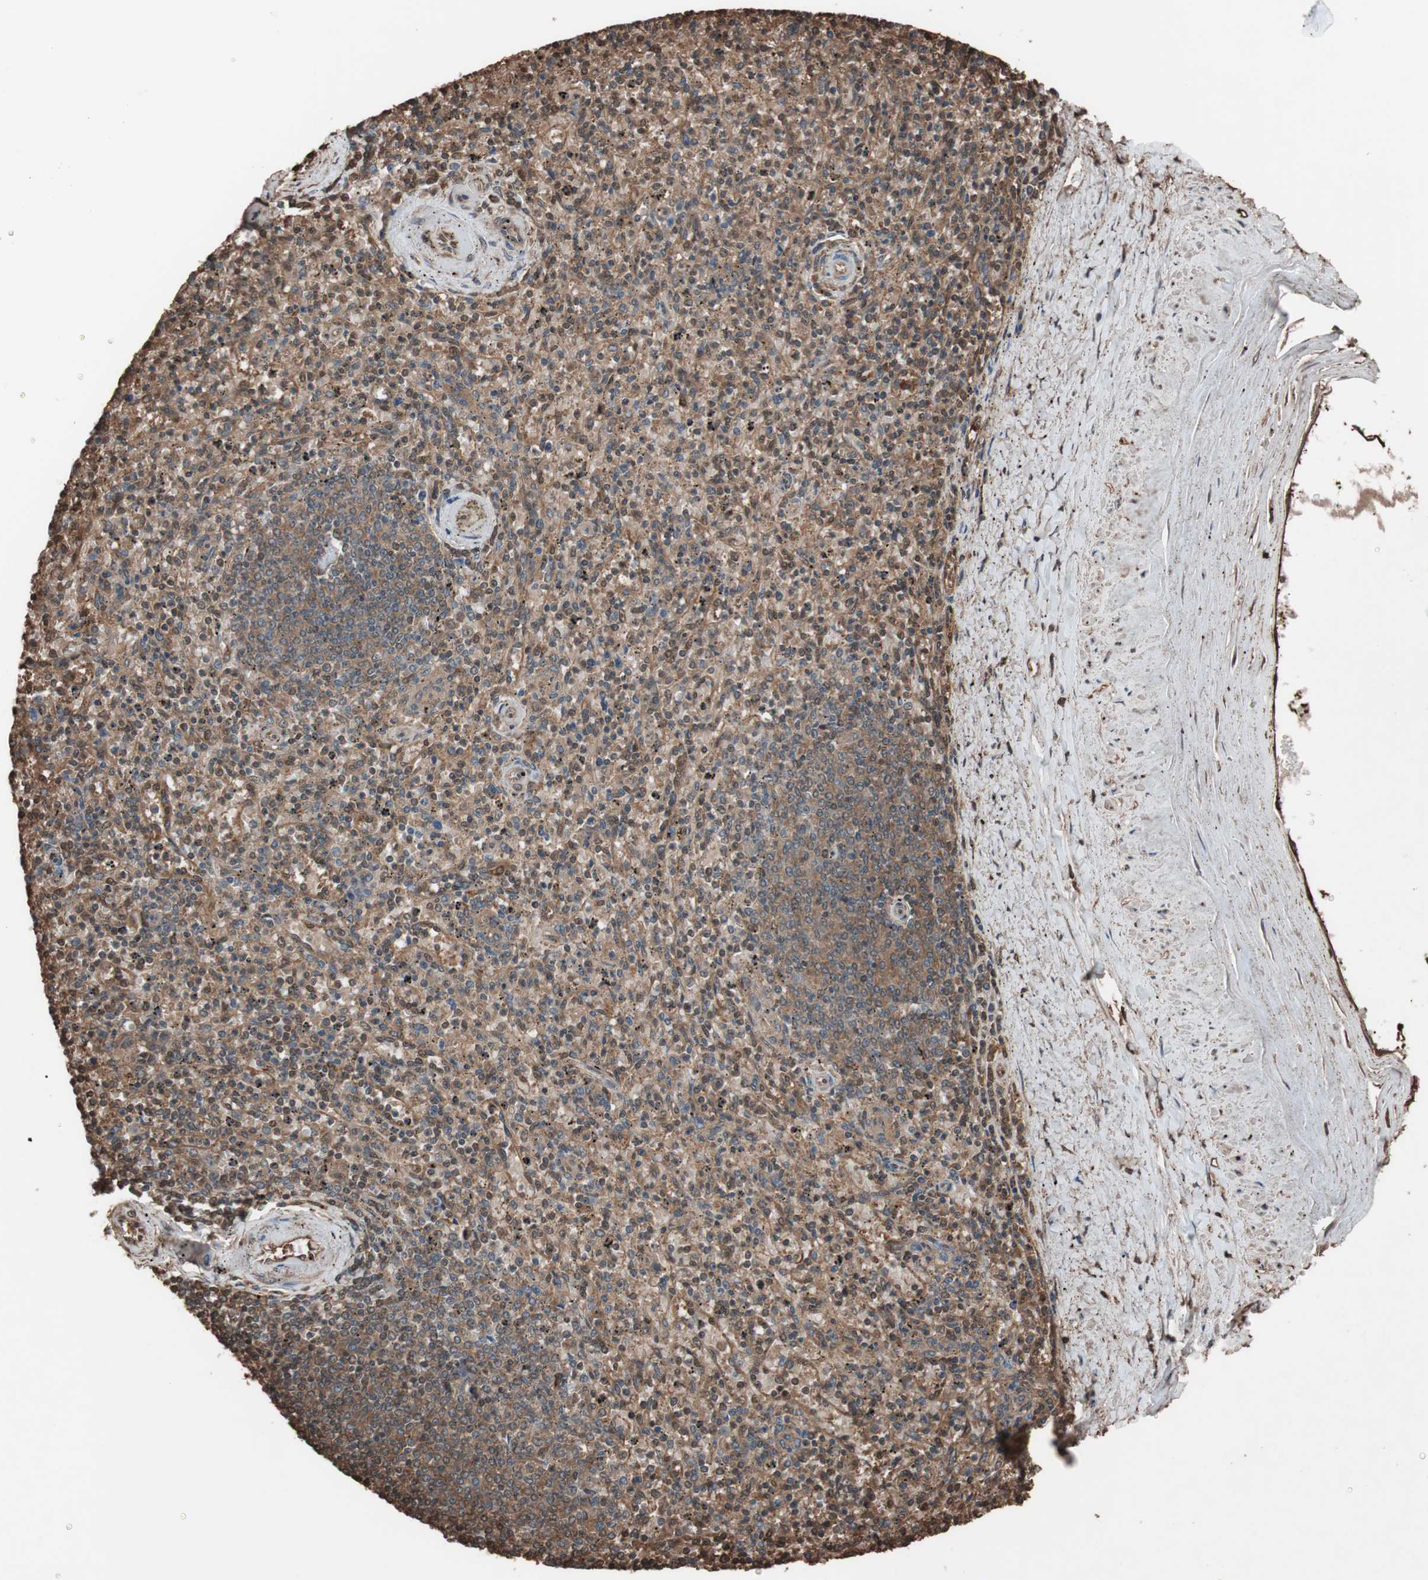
{"staining": {"intensity": "moderate", "quantity": ">75%", "location": "cytoplasmic/membranous"}, "tissue": "spleen", "cell_type": "Cells in red pulp", "image_type": "normal", "snomed": [{"axis": "morphology", "description": "Normal tissue, NOS"}, {"axis": "topography", "description": "Spleen"}], "caption": "Moderate cytoplasmic/membranous expression is appreciated in about >75% of cells in red pulp in normal spleen.", "gene": "CALM2", "patient": {"sex": "male", "age": 72}}